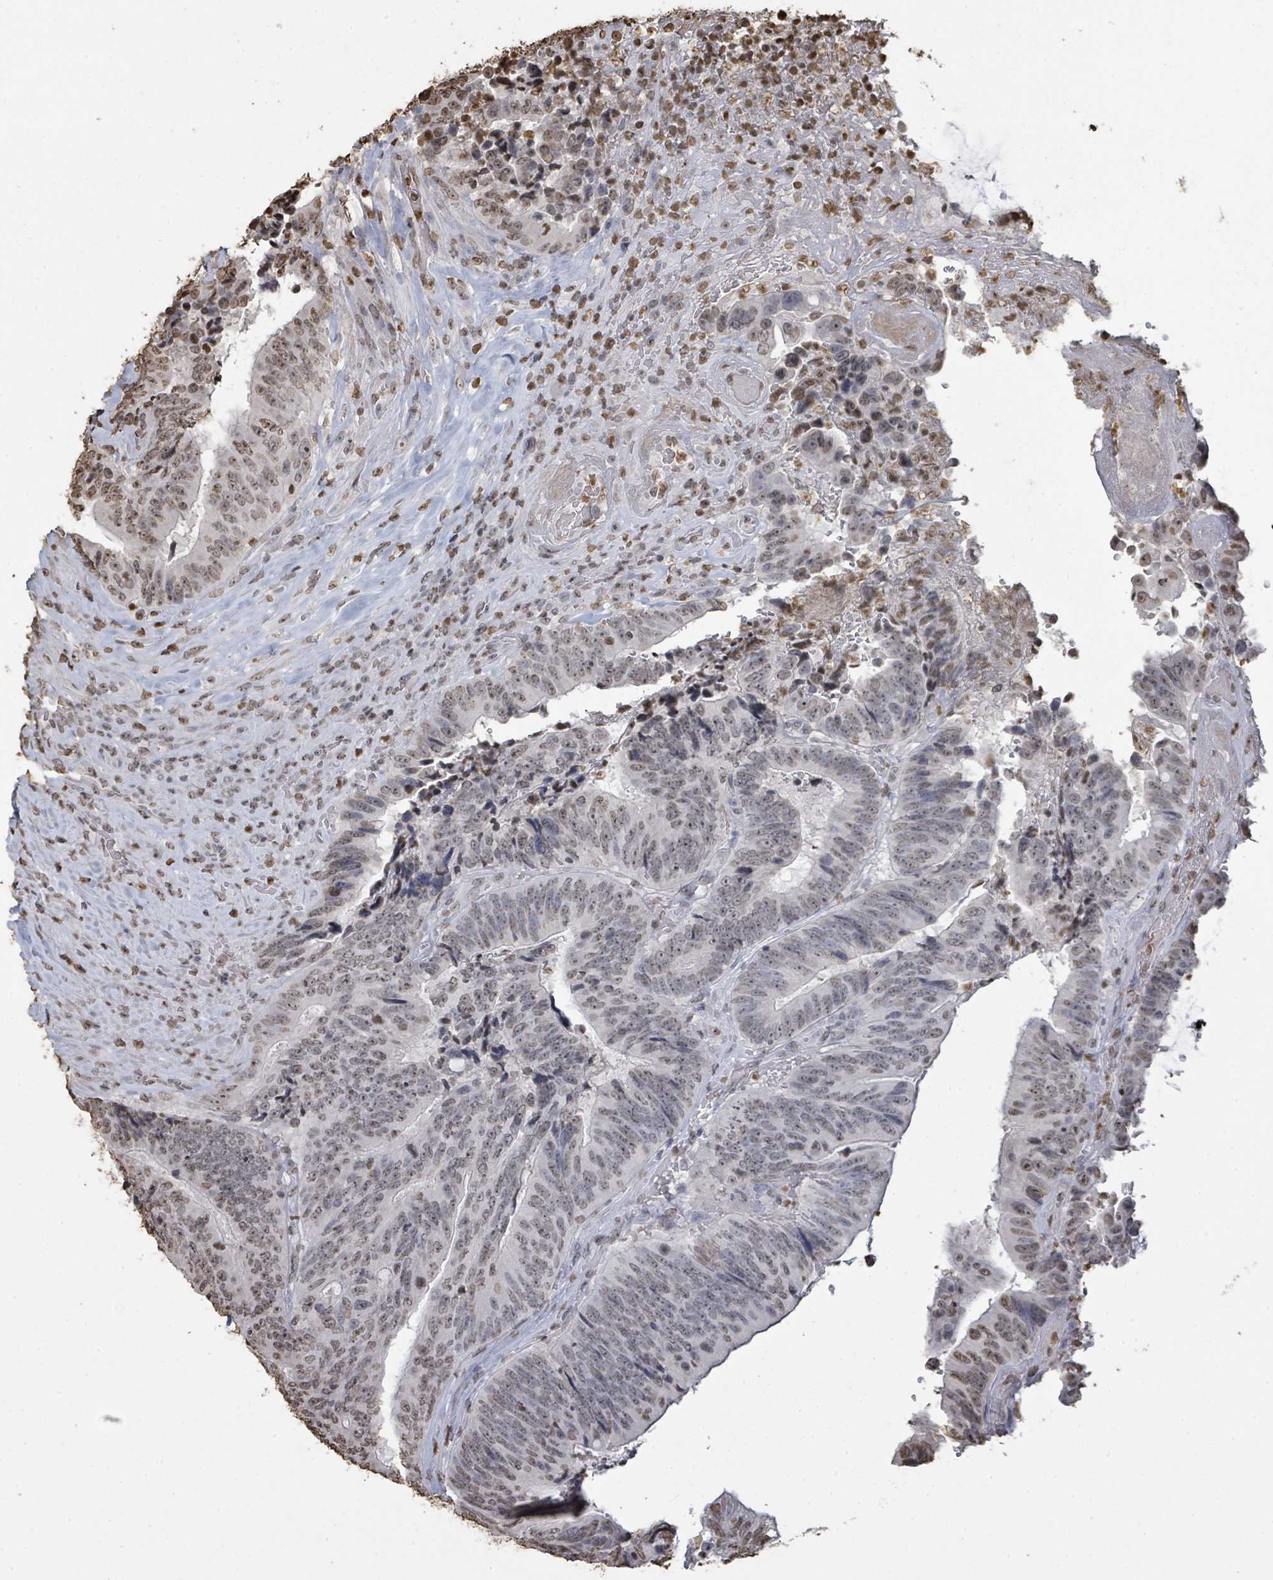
{"staining": {"intensity": "moderate", "quantity": "25%-75%", "location": "nuclear"}, "tissue": "colorectal cancer", "cell_type": "Tumor cells", "image_type": "cancer", "snomed": [{"axis": "morphology", "description": "Adenocarcinoma, NOS"}, {"axis": "topography", "description": "Rectum"}], "caption": "DAB (3,3'-diaminobenzidine) immunohistochemical staining of human colorectal cancer exhibits moderate nuclear protein positivity in about 25%-75% of tumor cells.", "gene": "MRPS12", "patient": {"sex": "male", "age": 72}}